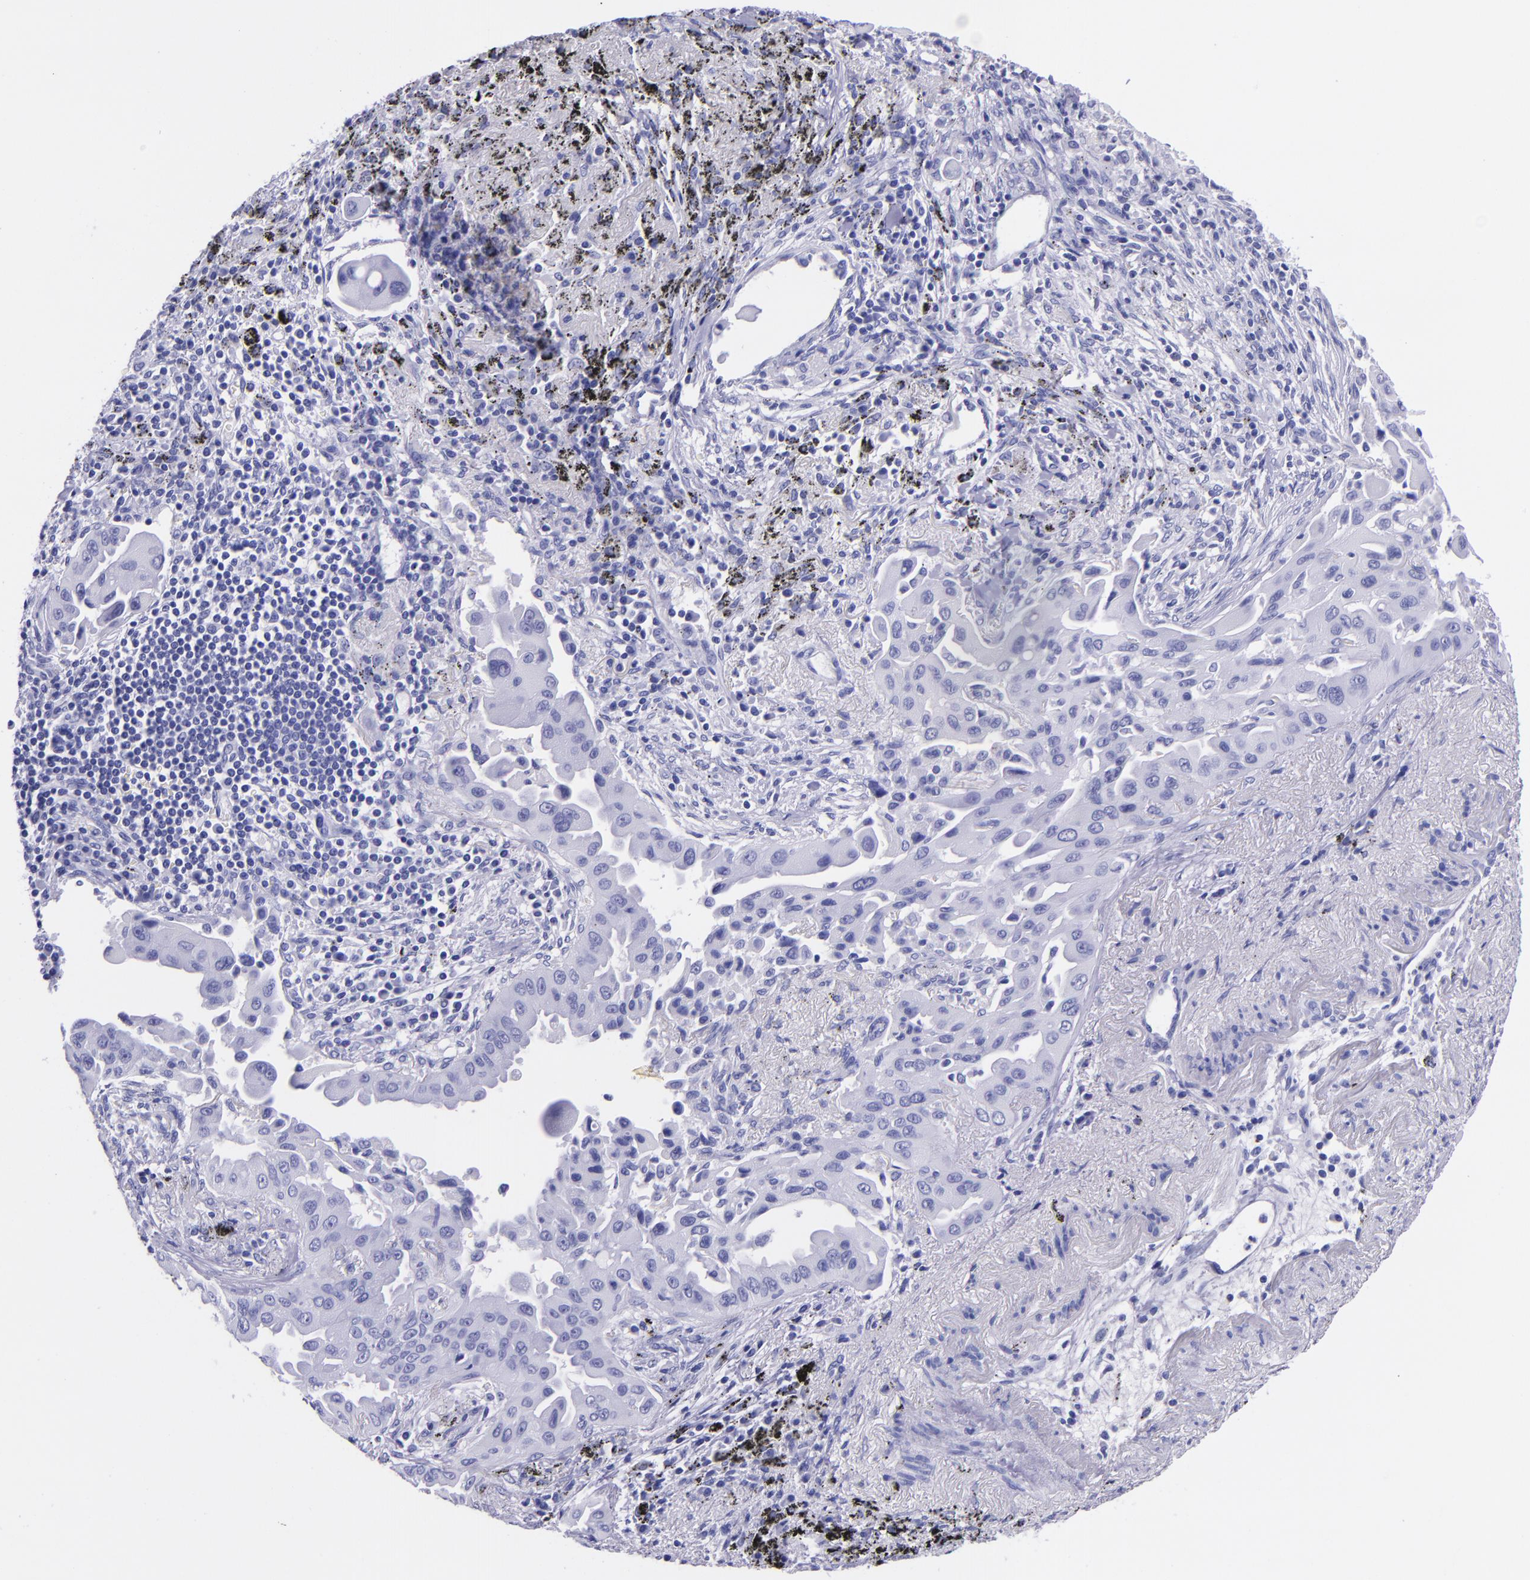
{"staining": {"intensity": "negative", "quantity": "none", "location": "none"}, "tissue": "lung cancer", "cell_type": "Tumor cells", "image_type": "cancer", "snomed": [{"axis": "morphology", "description": "Adenocarcinoma, NOS"}, {"axis": "topography", "description": "Lung"}], "caption": "A high-resolution image shows immunohistochemistry (IHC) staining of lung adenocarcinoma, which exhibits no significant staining in tumor cells.", "gene": "MBP", "patient": {"sex": "male", "age": 68}}